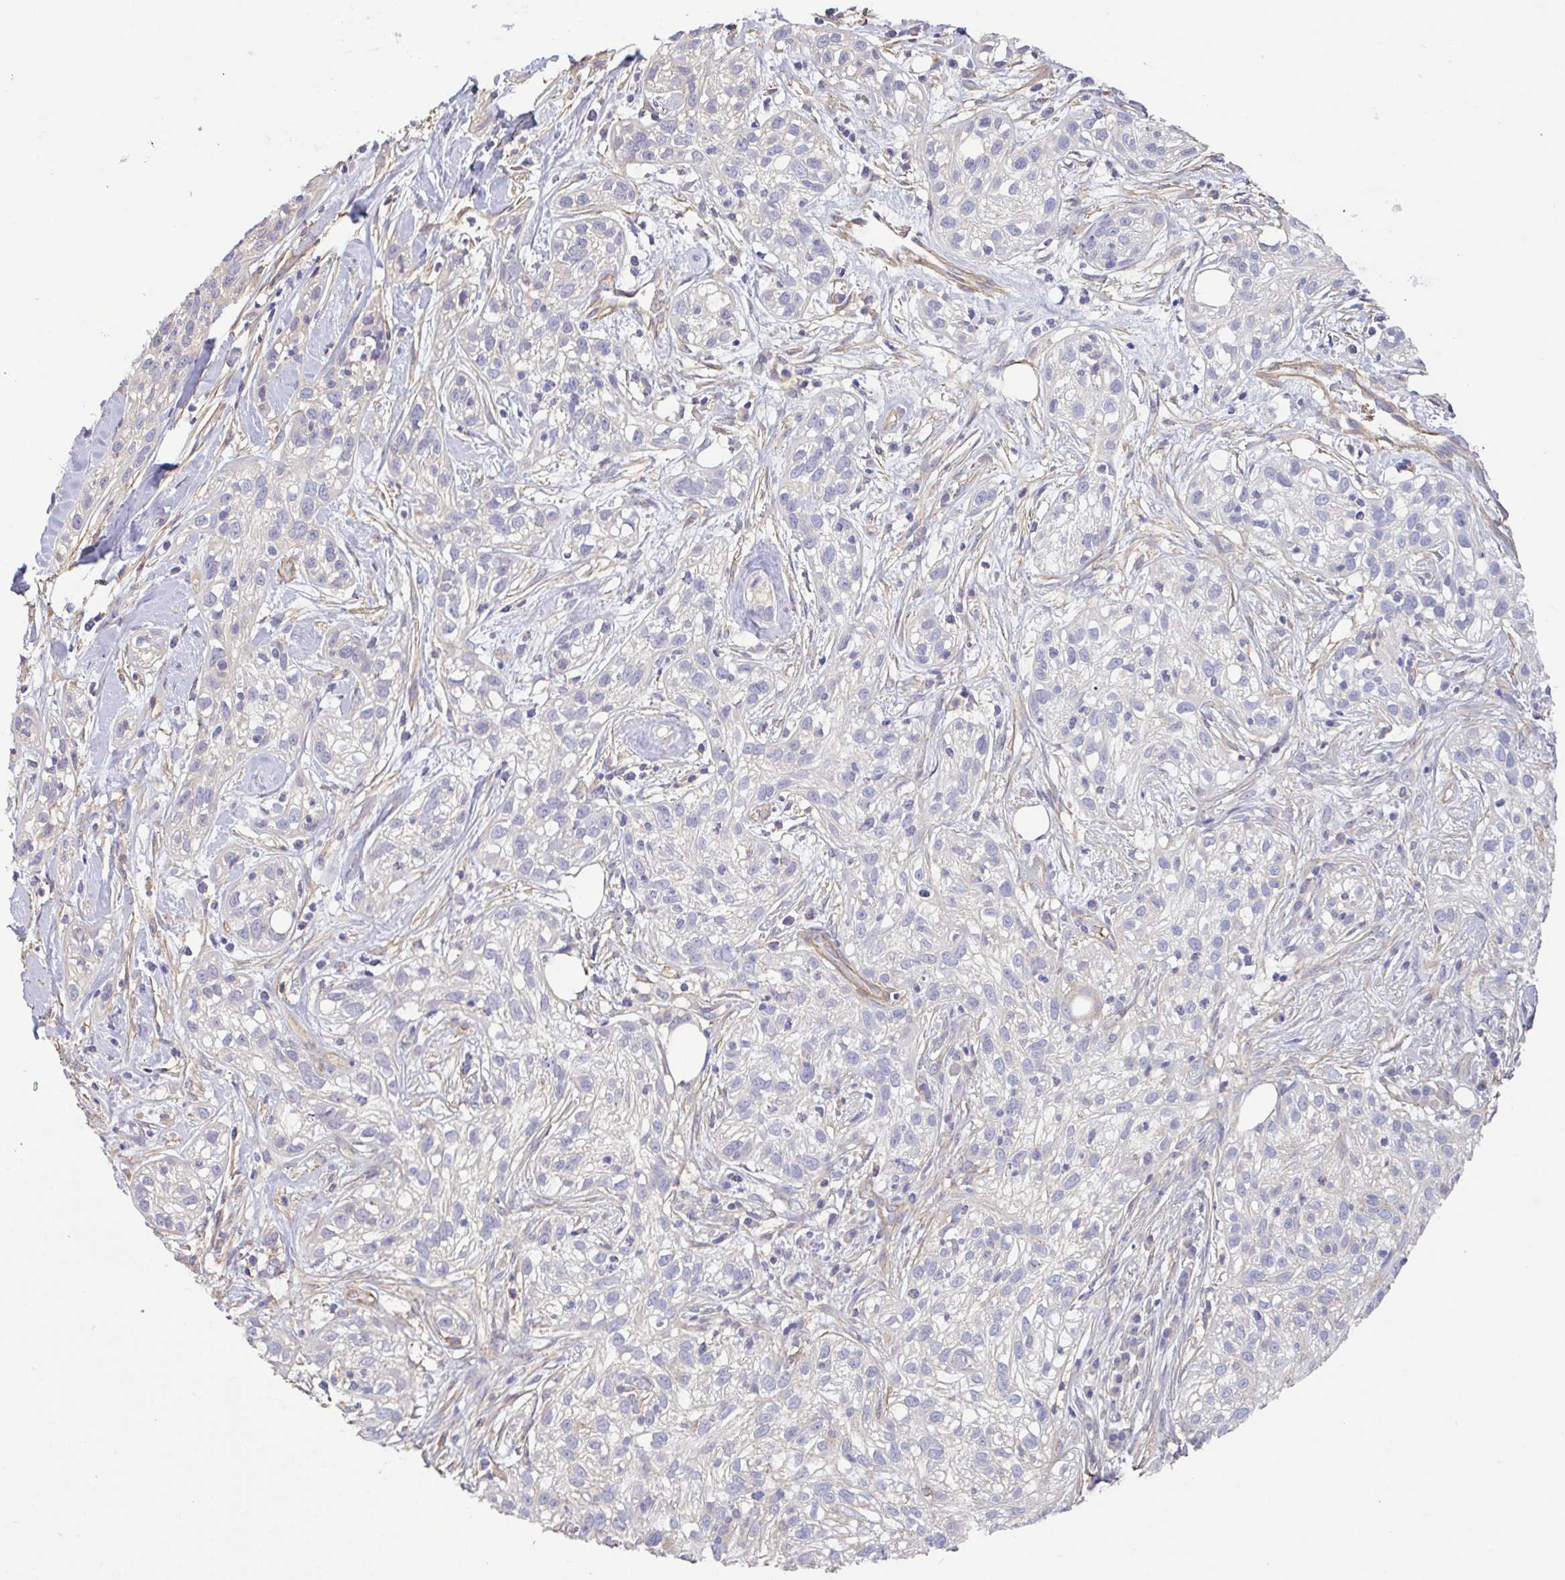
{"staining": {"intensity": "negative", "quantity": "none", "location": "none"}, "tissue": "skin cancer", "cell_type": "Tumor cells", "image_type": "cancer", "snomed": [{"axis": "morphology", "description": "Squamous cell carcinoma, NOS"}, {"axis": "topography", "description": "Skin"}], "caption": "Immunohistochemical staining of skin squamous cell carcinoma displays no significant staining in tumor cells.", "gene": "PLCD4", "patient": {"sex": "male", "age": 82}}